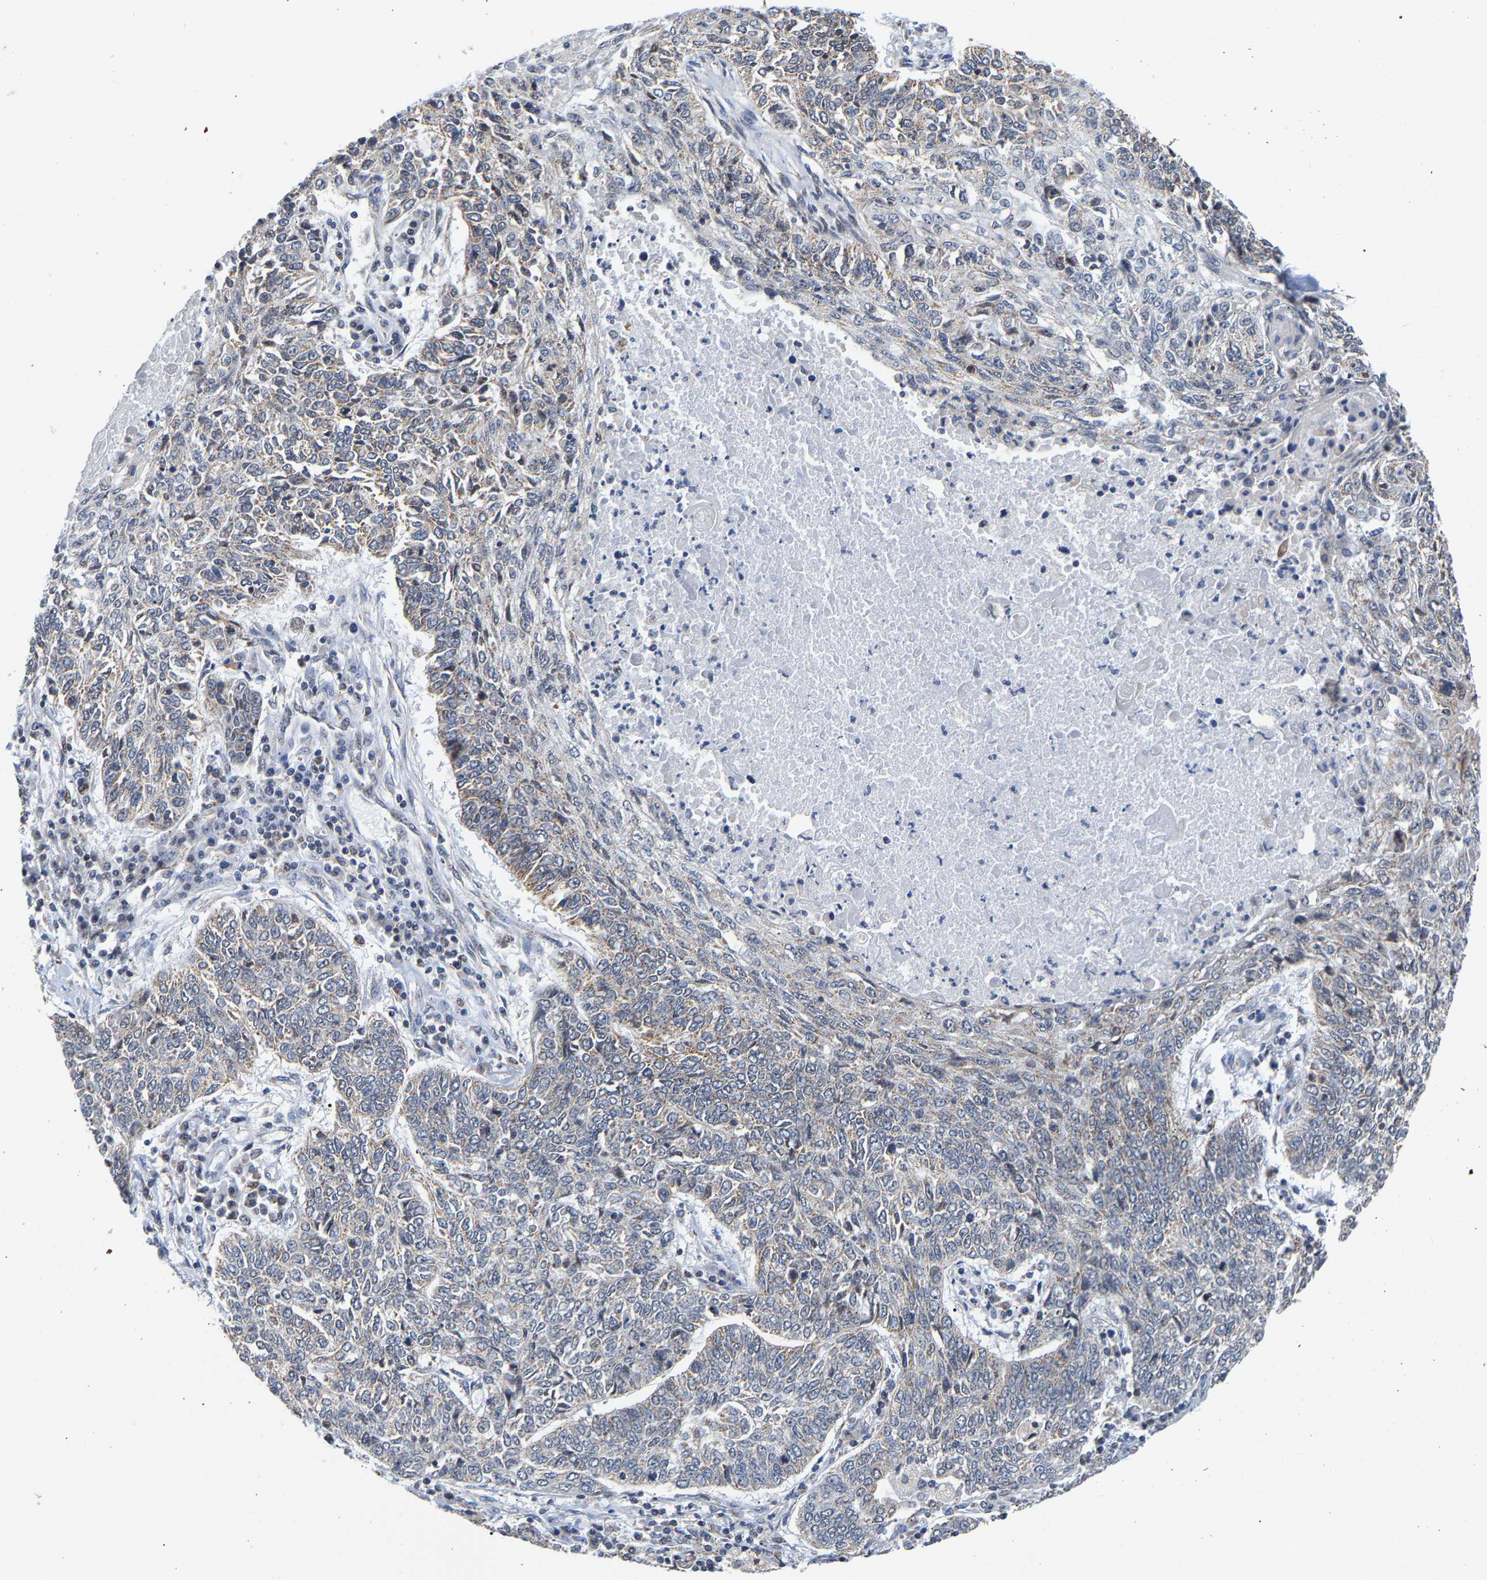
{"staining": {"intensity": "weak", "quantity": "<25%", "location": "cytoplasmic/membranous"}, "tissue": "lung cancer", "cell_type": "Tumor cells", "image_type": "cancer", "snomed": [{"axis": "morphology", "description": "Normal tissue, NOS"}, {"axis": "morphology", "description": "Squamous cell carcinoma, NOS"}, {"axis": "topography", "description": "Cartilage tissue"}, {"axis": "topography", "description": "Bronchus"}, {"axis": "topography", "description": "Lung"}], "caption": "Immunohistochemical staining of human lung cancer (squamous cell carcinoma) displays no significant positivity in tumor cells. (DAB immunohistochemistry (IHC), high magnification).", "gene": "PCNT", "patient": {"sex": "female", "age": 49}}